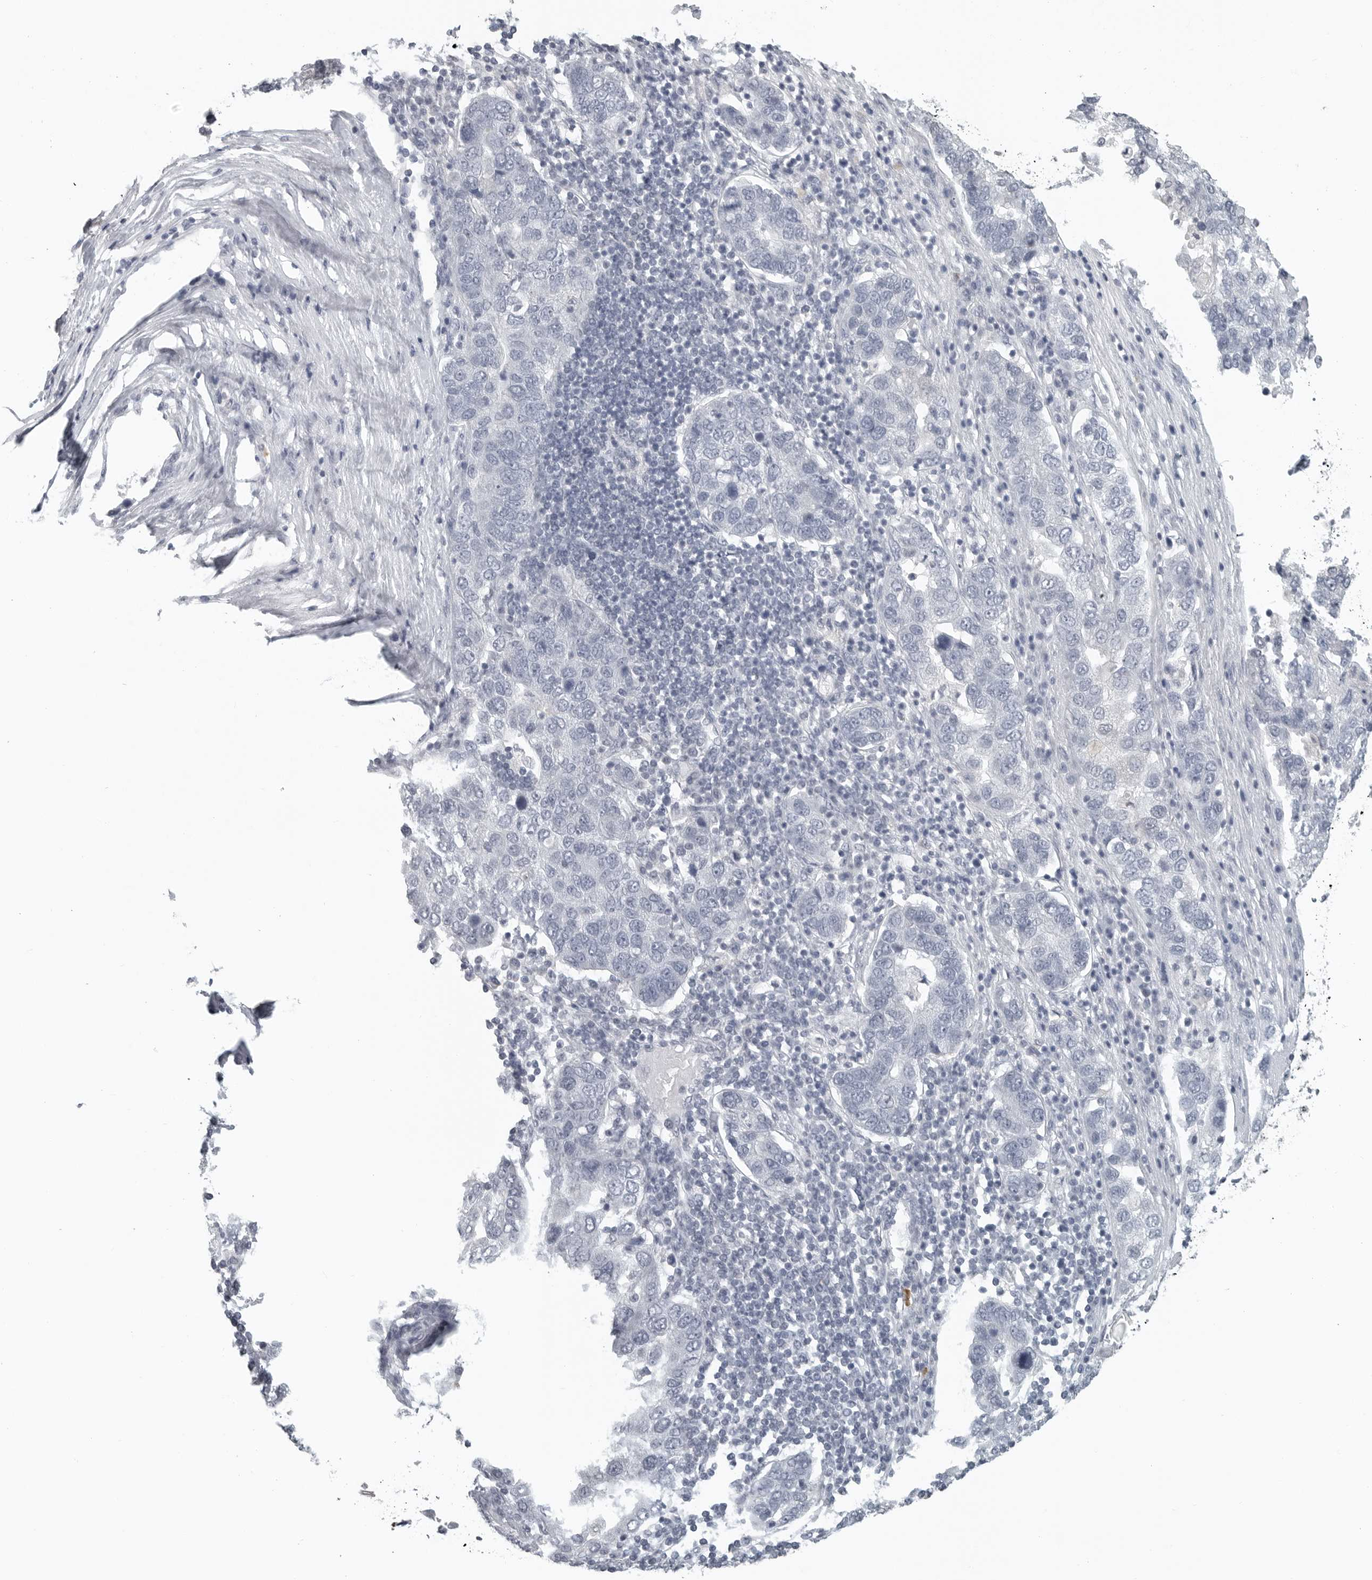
{"staining": {"intensity": "negative", "quantity": "none", "location": "none"}, "tissue": "pancreatic cancer", "cell_type": "Tumor cells", "image_type": "cancer", "snomed": [{"axis": "morphology", "description": "Adenocarcinoma, NOS"}, {"axis": "topography", "description": "Pancreas"}], "caption": "Immunohistochemistry (IHC) micrograph of neoplastic tissue: pancreatic adenocarcinoma stained with DAB reveals no significant protein staining in tumor cells.", "gene": "BPIFA1", "patient": {"sex": "female", "age": 61}}